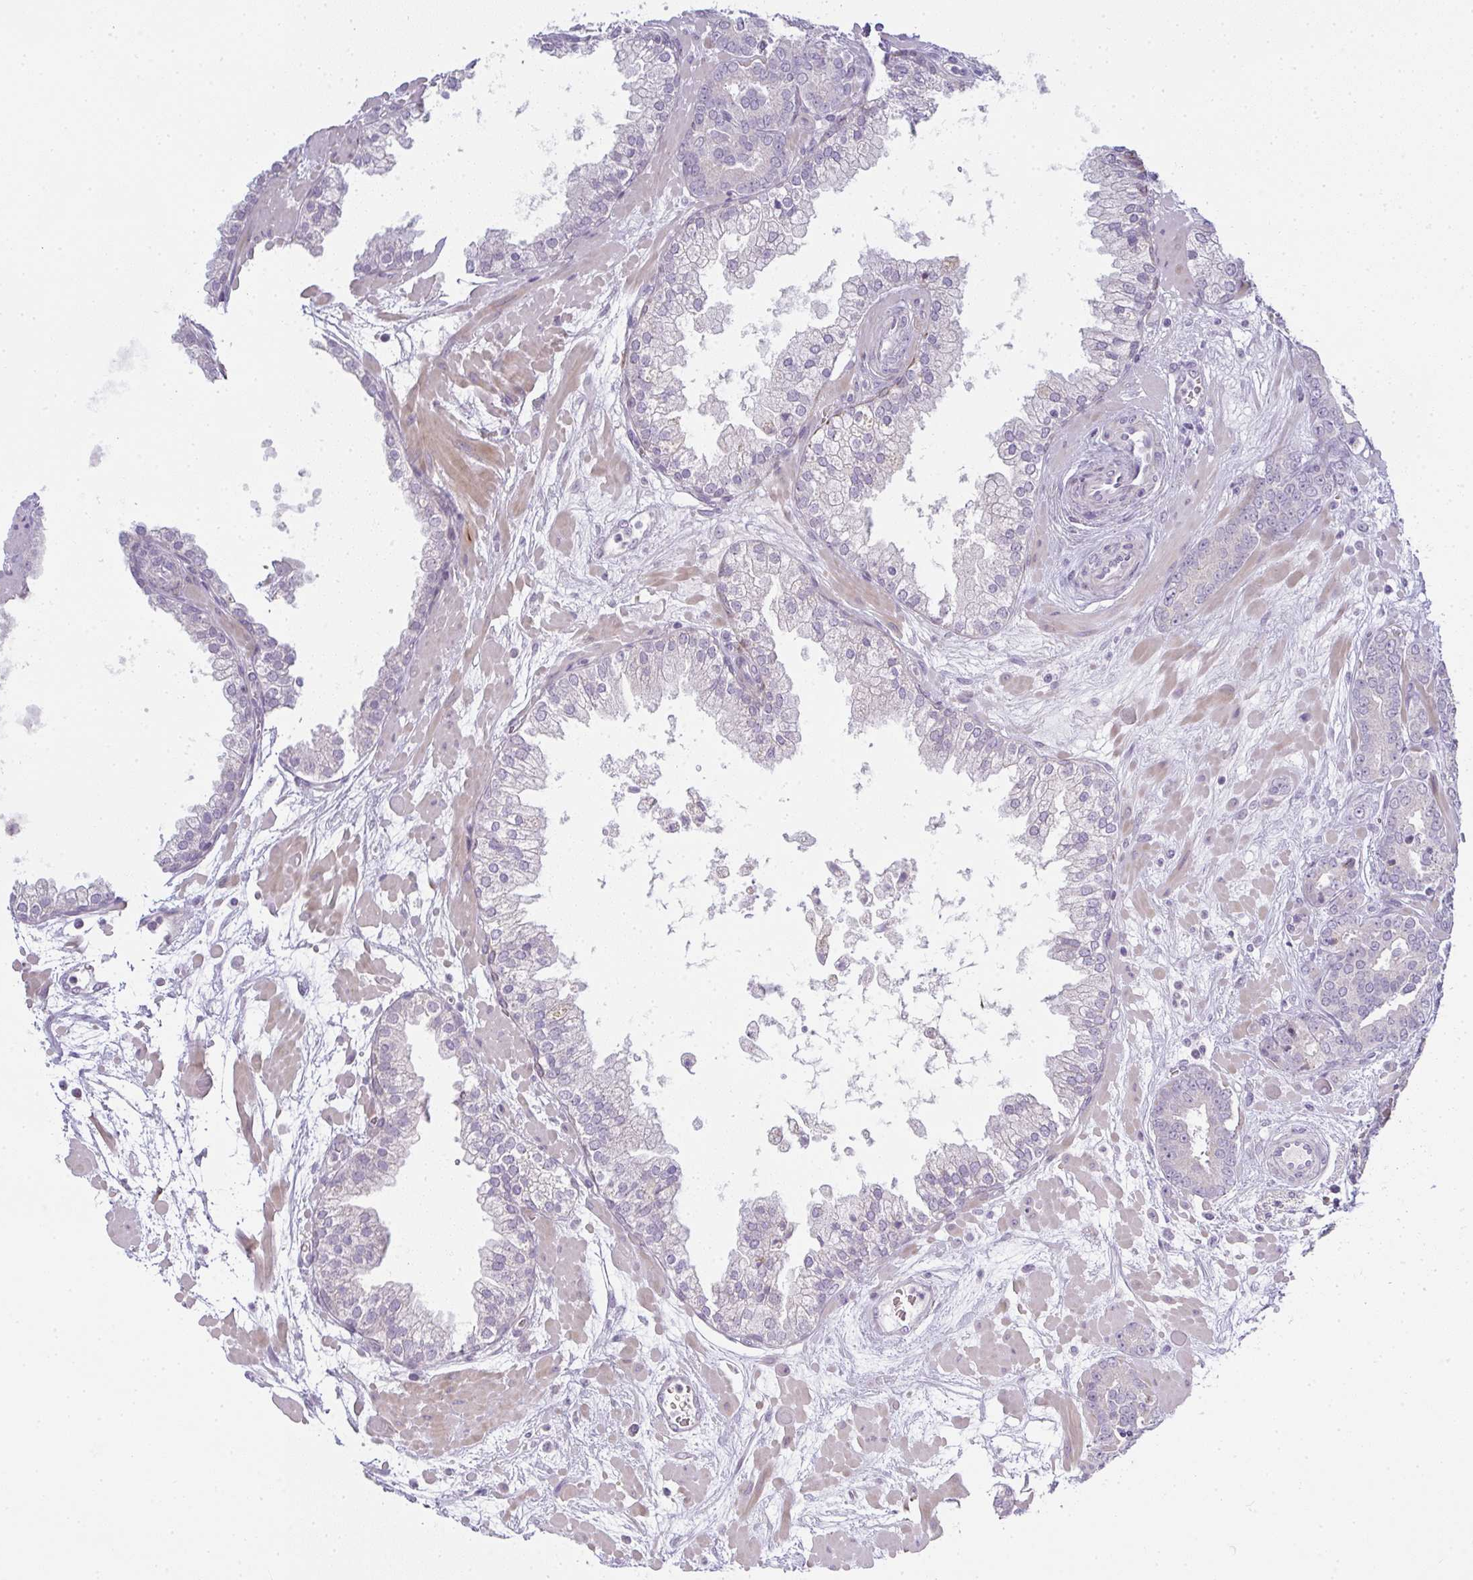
{"staining": {"intensity": "negative", "quantity": "none", "location": "none"}, "tissue": "prostate cancer", "cell_type": "Tumor cells", "image_type": "cancer", "snomed": [{"axis": "morphology", "description": "Adenocarcinoma, High grade"}, {"axis": "topography", "description": "Prostate"}], "caption": "The image exhibits no staining of tumor cells in adenocarcinoma (high-grade) (prostate). The staining is performed using DAB brown chromogen with nuclei counter-stained in using hematoxylin.", "gene": "SIRPB2", "patient": {"sex": "male", "age": 66}}